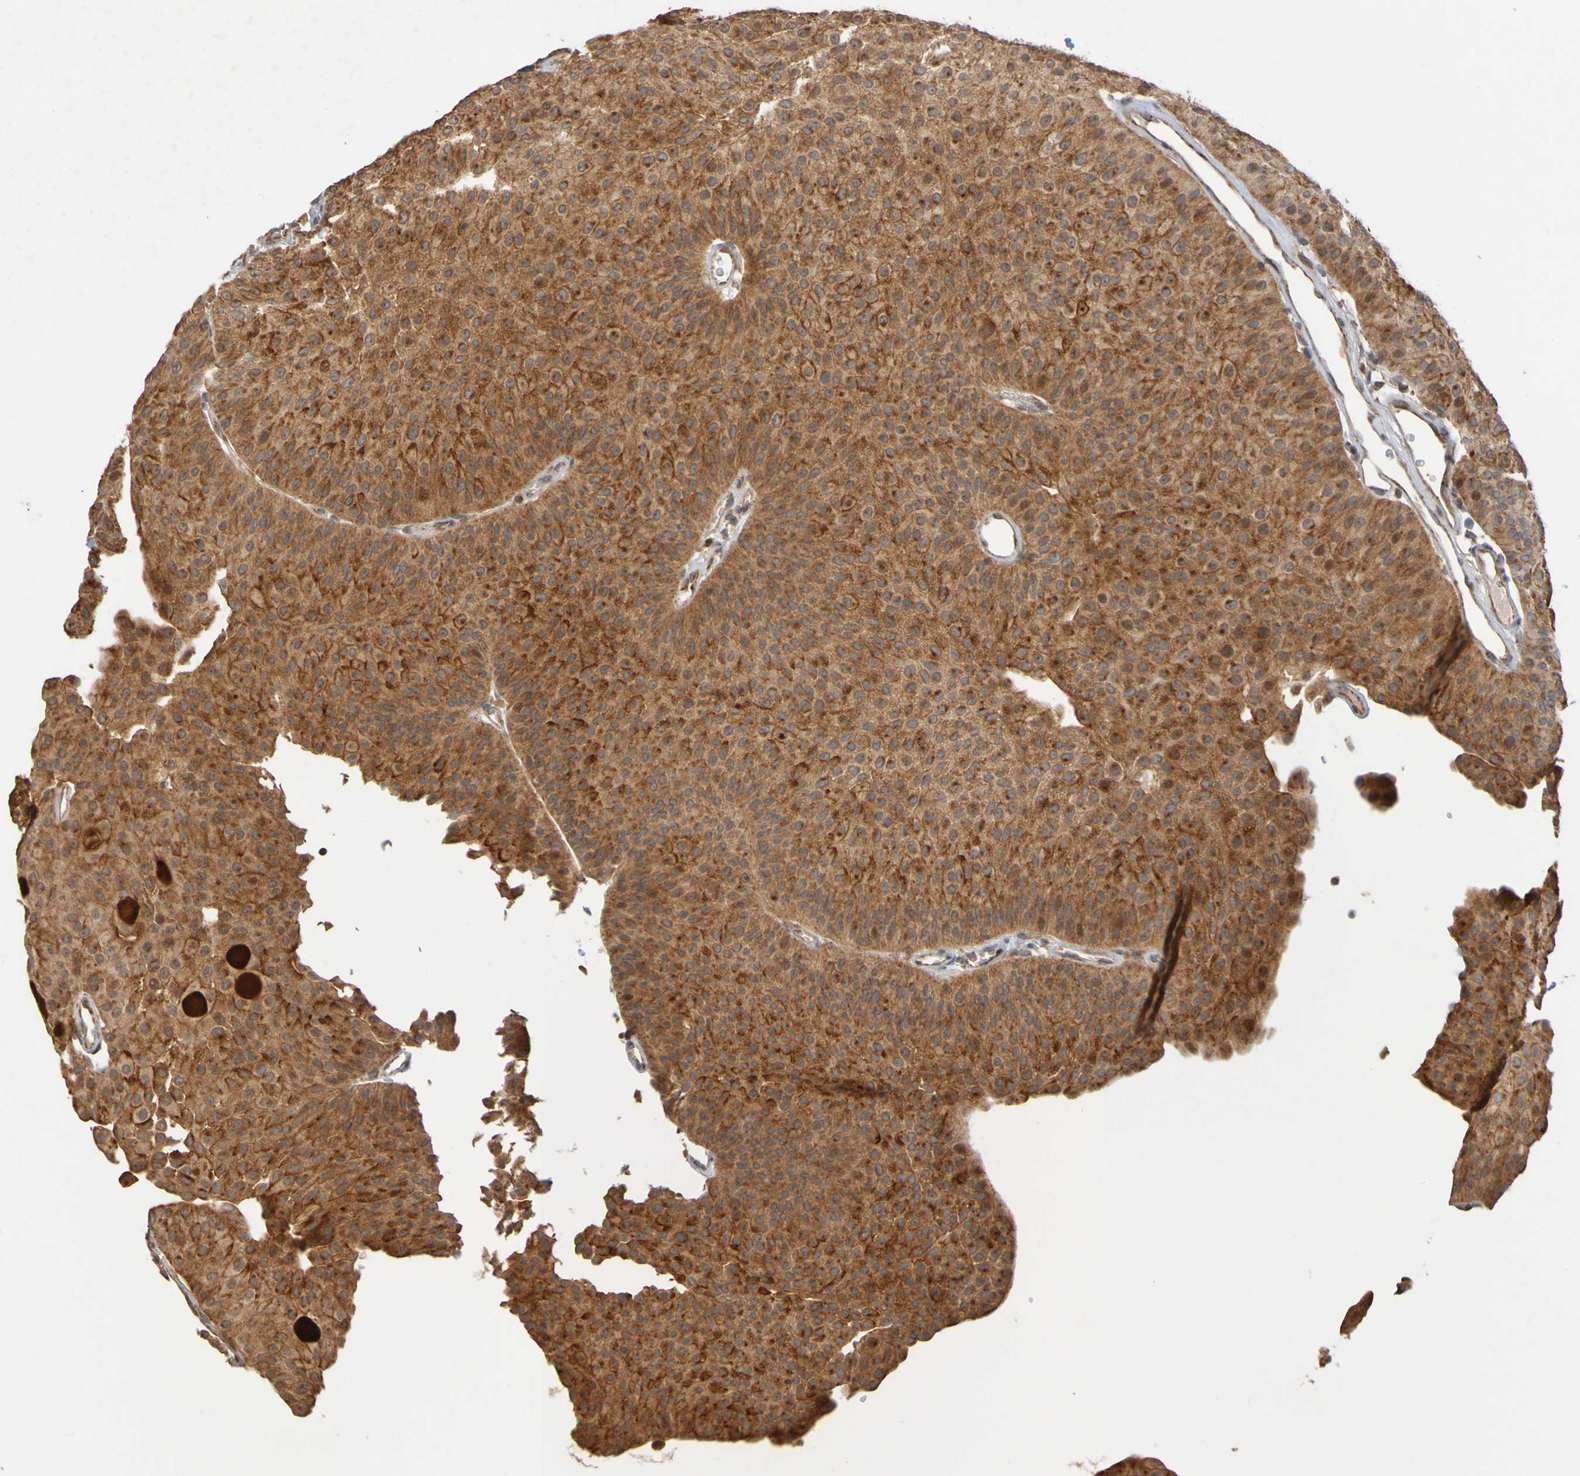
{"staining": {"intensity": "strong", "quantity": ">75%", "location": "cytoplasmic/membranous"}, "tissue": "urothelial cancer", "cell_type": "Tumor cells", "image_type": "cancer", "snomed": [{"axis": "morphology", "description": "Urothelial carcinoma, Low grade"}, {"axis": "topography", "description": "Urinary bladder"}], "caption": "A high amount of strong cytoplasmic/membranous positivity is present in about >75% of tumor cells in urothelial cancer tissue.", "gene": "TMBIM1", "patient": {"sex": "female", "age": 60}}